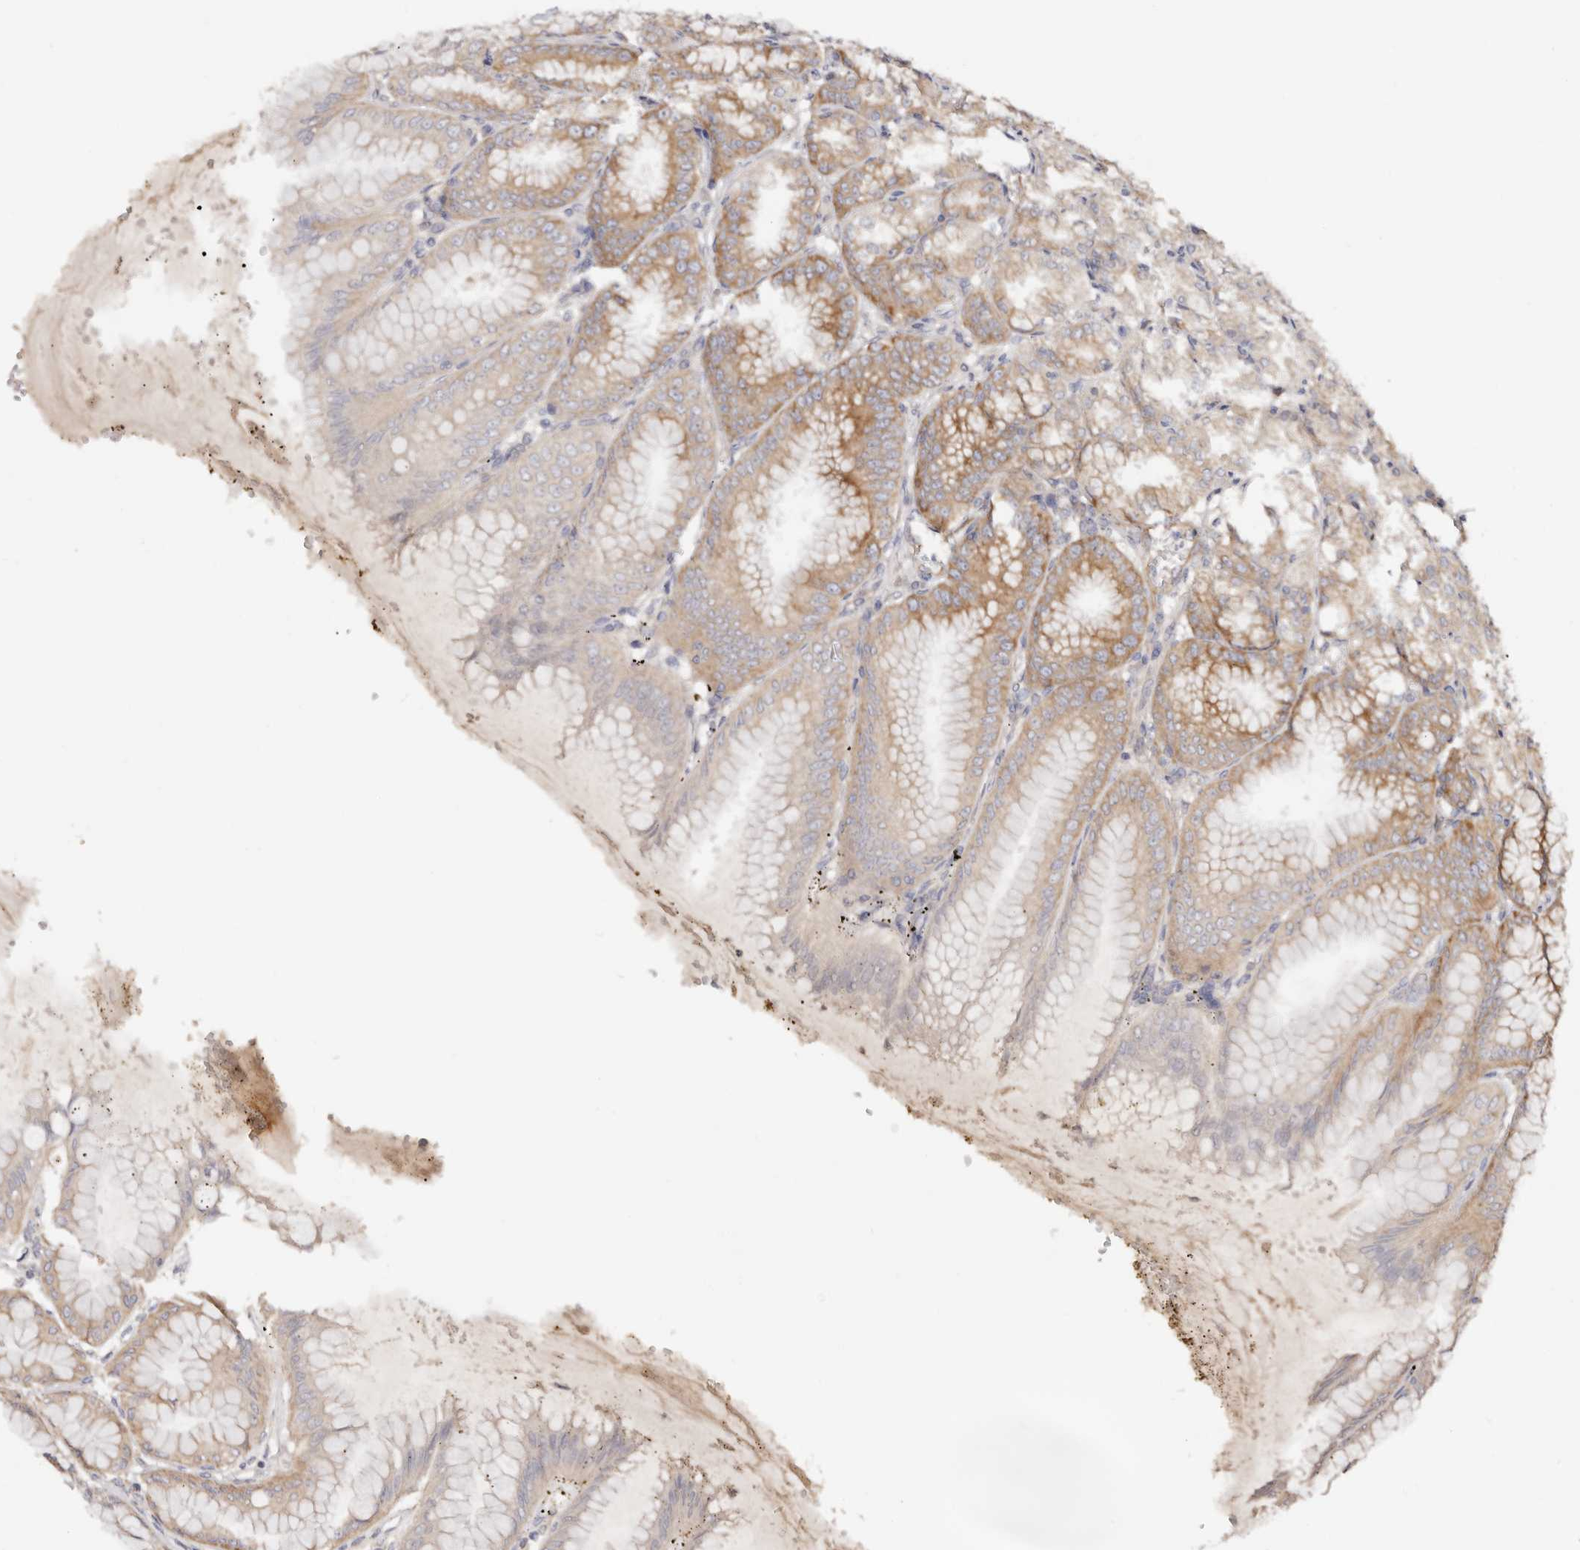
{"staining": {"intensity": "moderate", "quantity": "25%-75%", "location": "cytoplasmic/membranous"}, "tissue": "stomach", "cell_type": "Glandular cells", "image_type": "normal", "snomed": [{"axis": "morphology", "description": "Normal tissue, NOS"}, {"axis": "topography", "description": "Stomach, lower"}], "caption": "IHC staining of benign stomach, which demonstrates medium levels of moderate cytoplasmic/membranous expression in approximately 25%-75% of glandular cells indicating moderate cytoplasmic/membranous protein expression. The staining was performed using DAB (3,3'-diaminobenzidine) (brown) for protein detection and nuclei were counterstained in hematoxylin (blue).", "gene": "GNA13", "patient": {"sex": "male", "age": 71}}